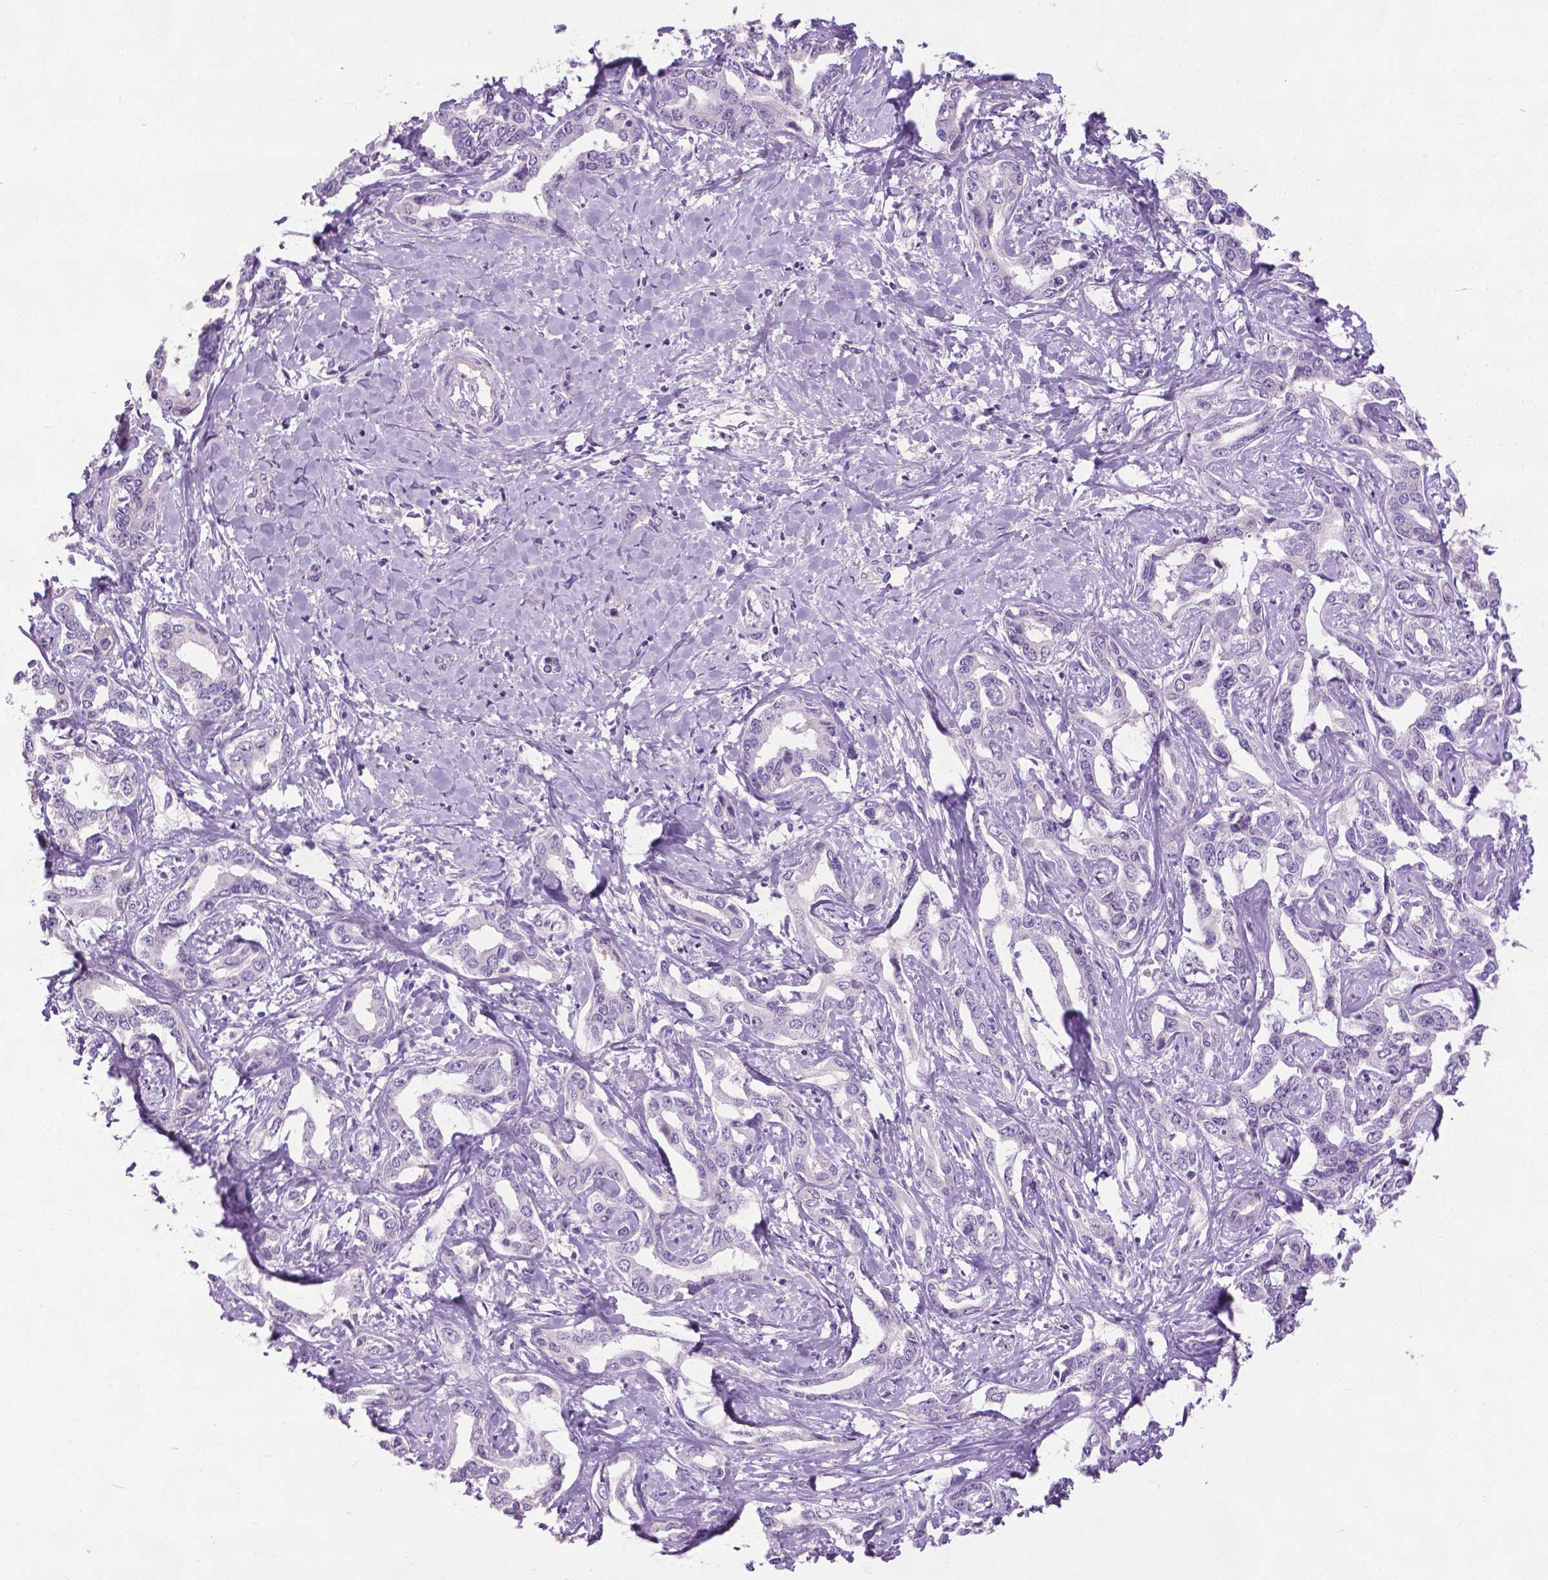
{"staining": {"intensity": "negative", "quantity": "none", "location": "none"}, "tissue": "liver cancer", "cell_type": "Tumor cells", "image_type": "cancer", "snomed": [{"axis": "morphology", "description": "Cholangiocarcinoma"}, {"axis": "topography", "description": "Liver"}], "caption": "A high-resolution histopathology image shows immunohistochemistry (IHC) staining of liver cancer, which reveals no significant expression in tumor cells. (DAB (3,3'-diaminobenzidine) IHC, high magnification).", "gene": "KRT5", "patient": {"sex": "male", "age": 59}}